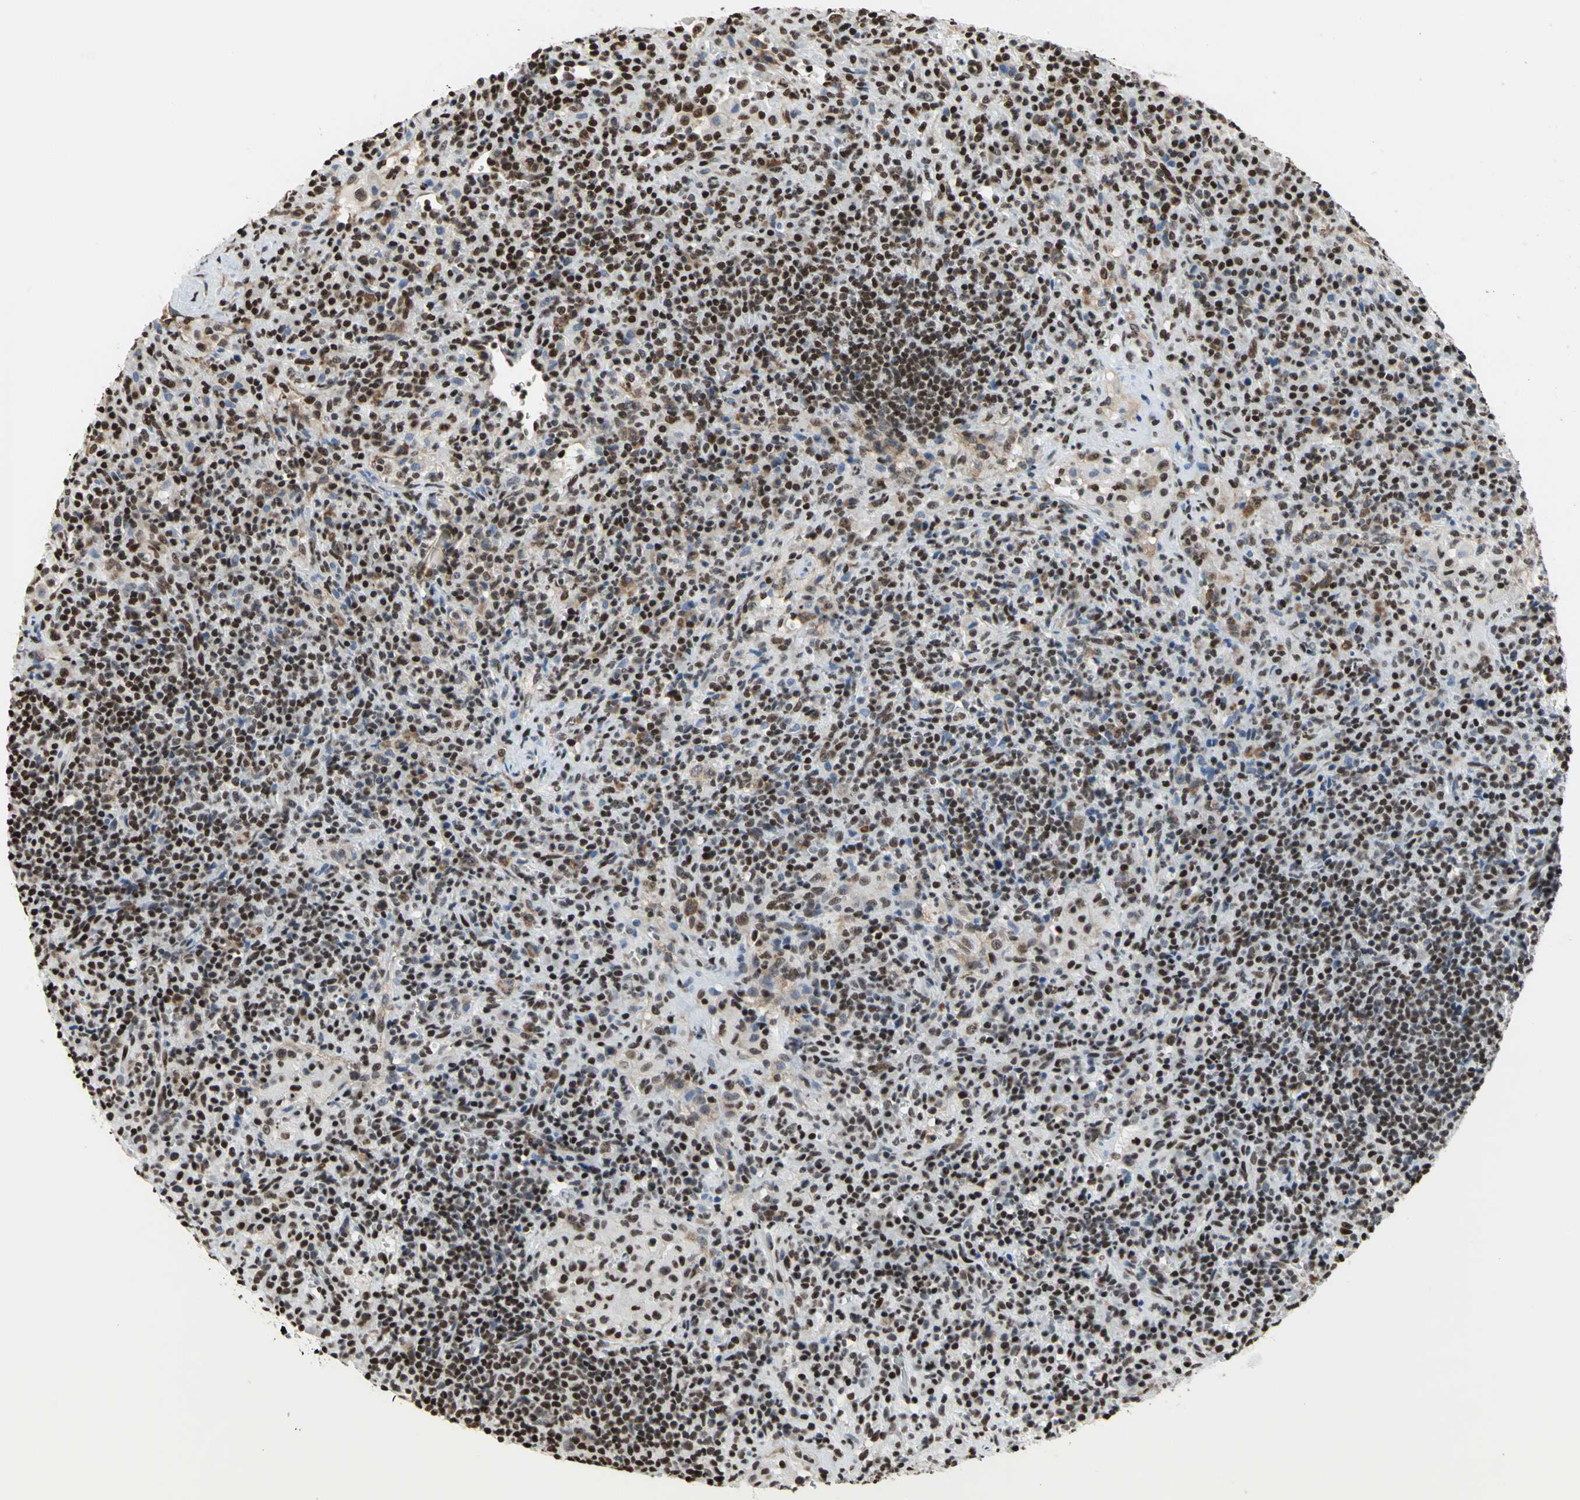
{"staining": {"intensity": "strong", "quantity": "25%-75%", "location": "nuclear"}, "tissue": "lymphoma", "cell_type": "Tumor cells", "image_type": "cancer", "snomed": [{"axis": "morphology", "description": "Hodgkin's disease, NOS"}, {"axis": "topography", "description": "Lymph node"}], "caption": "IHC histopathology image of neoplastic tissue: lymphoma stained using IHC displays high levels of strong protein expression localized specifically in the nuclear of tumor cells, appearing as a nuclear brown color.", "gene": "HMGB1", "patient": {"sex": "male", "age": 65}}